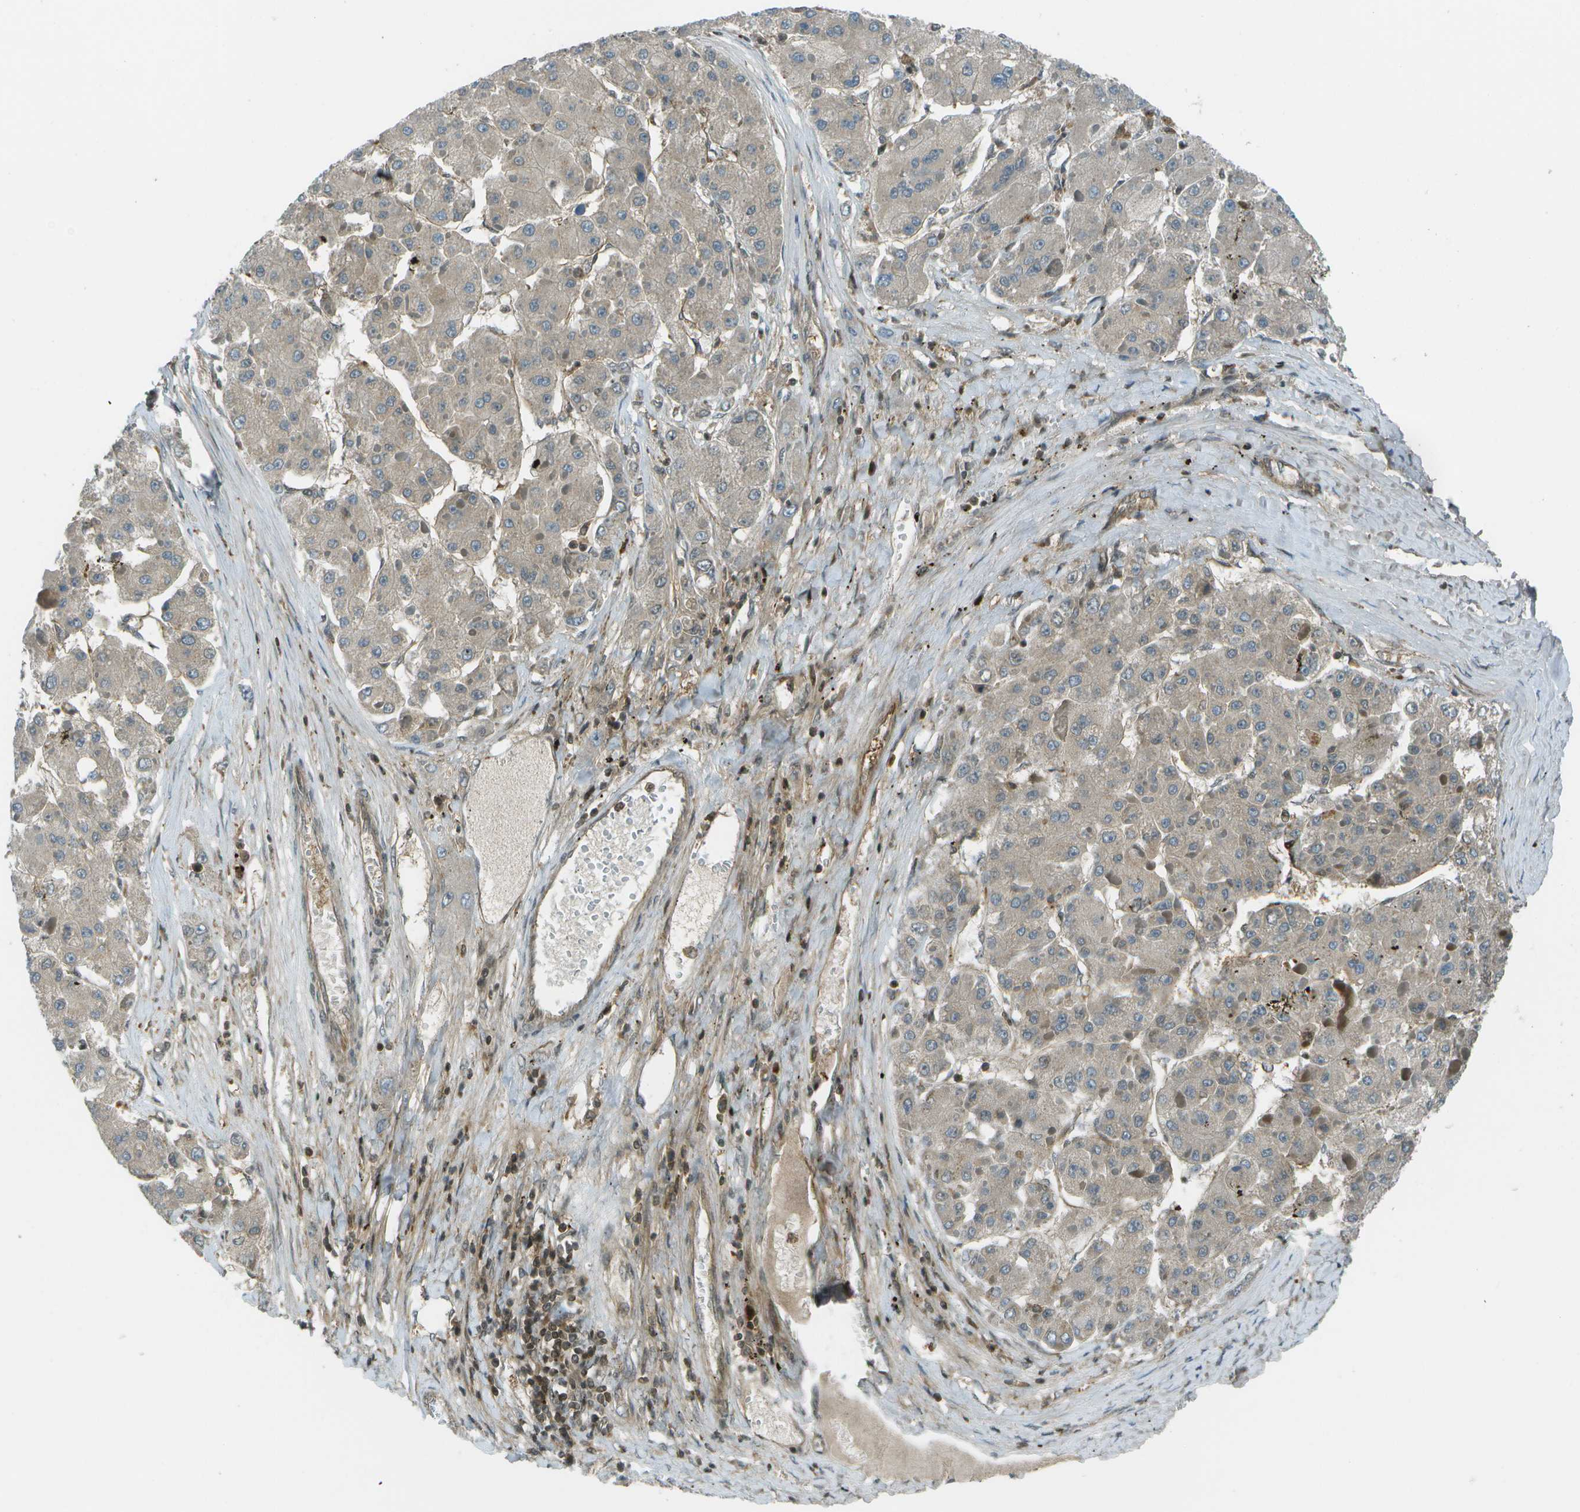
{"staining": {"intensity": "negative", "quantity": "none", "location": "none"}, "tissue": "liver cancer", "cell_type": "Tumor cells", "image_type": "cancer", "snomed": [{"axis": "morphology", "description": "Carcinoma, Hepatocellular, NOS"}, {"axis": "topography", "description": "Liver"}], "caption": "There is no significant expression in tumor cells of liver hepatocellular carcinoma.", "gene": "TMEM19", "patient": {"sex": "female", "age": 73}}